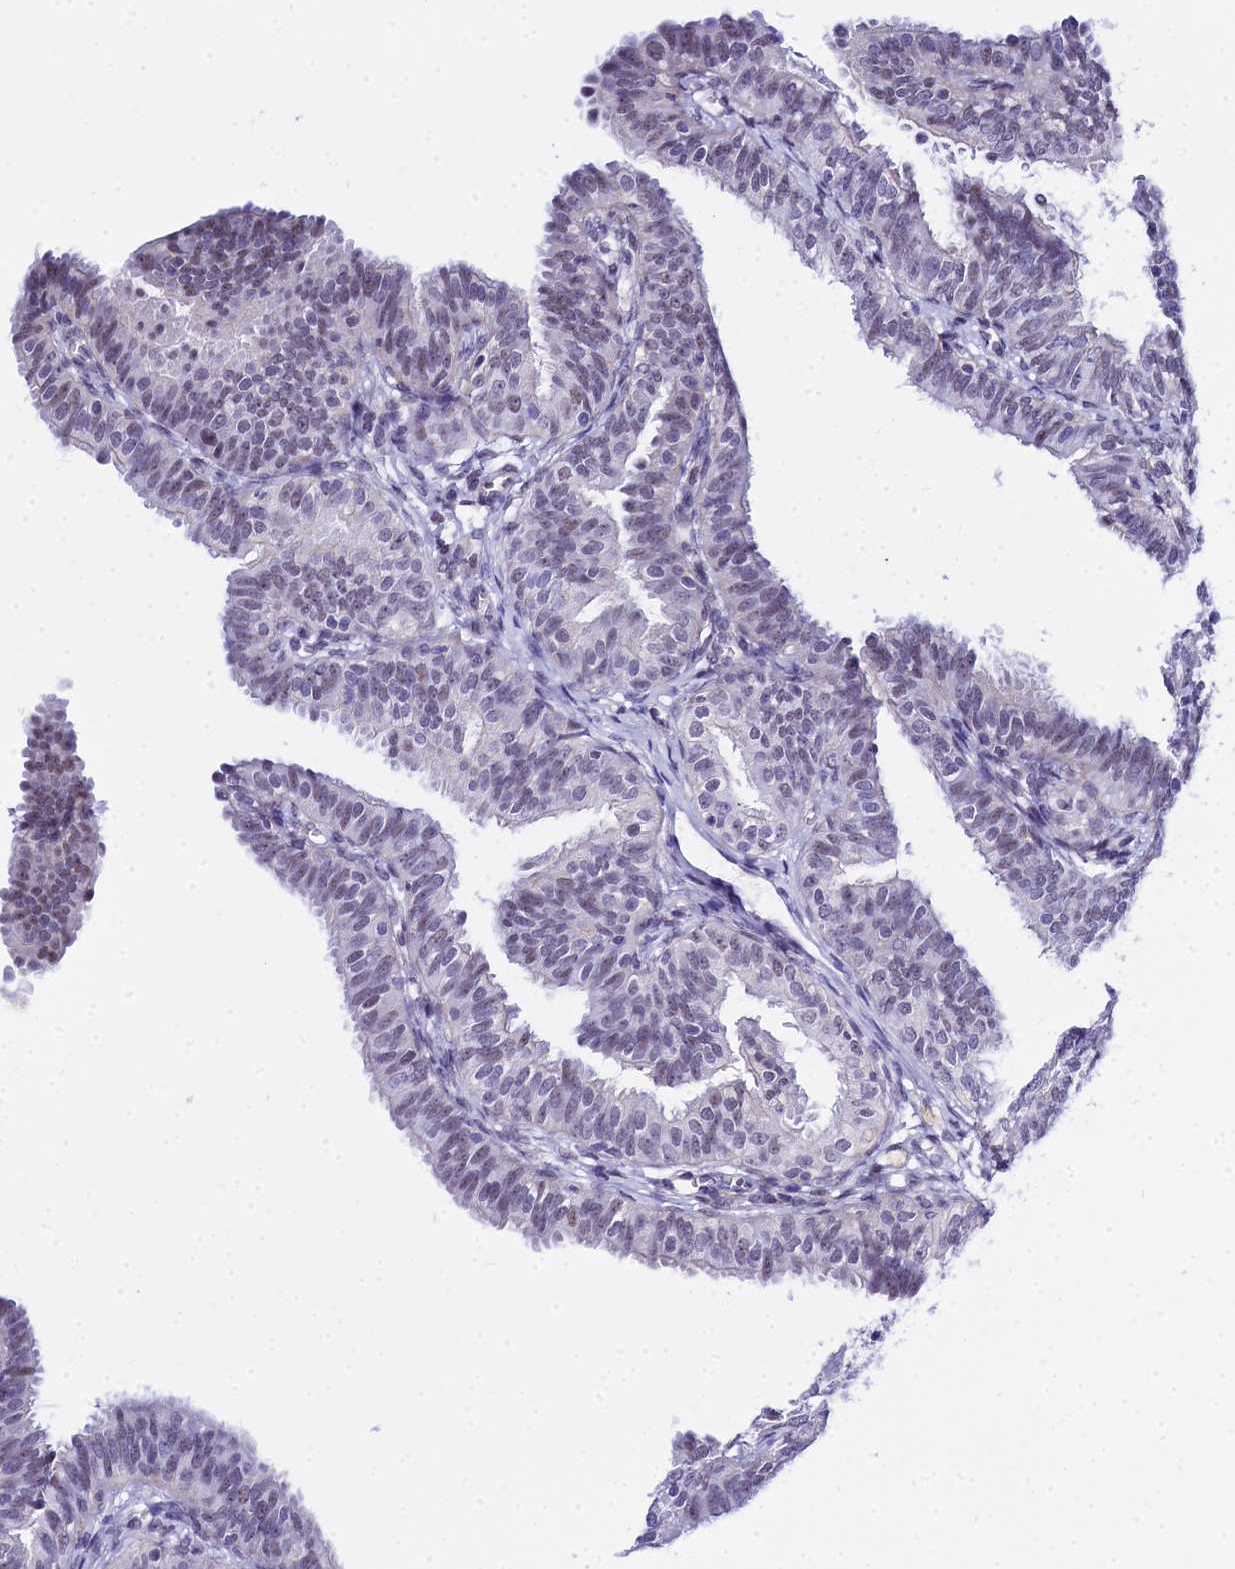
{"staining": {"intensity": "moderate", "quantity": "<25%", "location": "nuclear"}, "tissue": "fallopian tube", "cell_type": "Glandular cells", "image_type": "normal", "snomed": [{"axis": "morphology", "description": "Normal tissue, NOS"}, {"axis": "topography", "description": "Fallopian tube"}], "caption": "Immunohistochemistry of normal human fallopian tube demonstrates low levels of moderate nuclear expression in about <25% of glandular cells.", "gene": "ZNF628", "patient": {"sex": "female", "age": 35}}